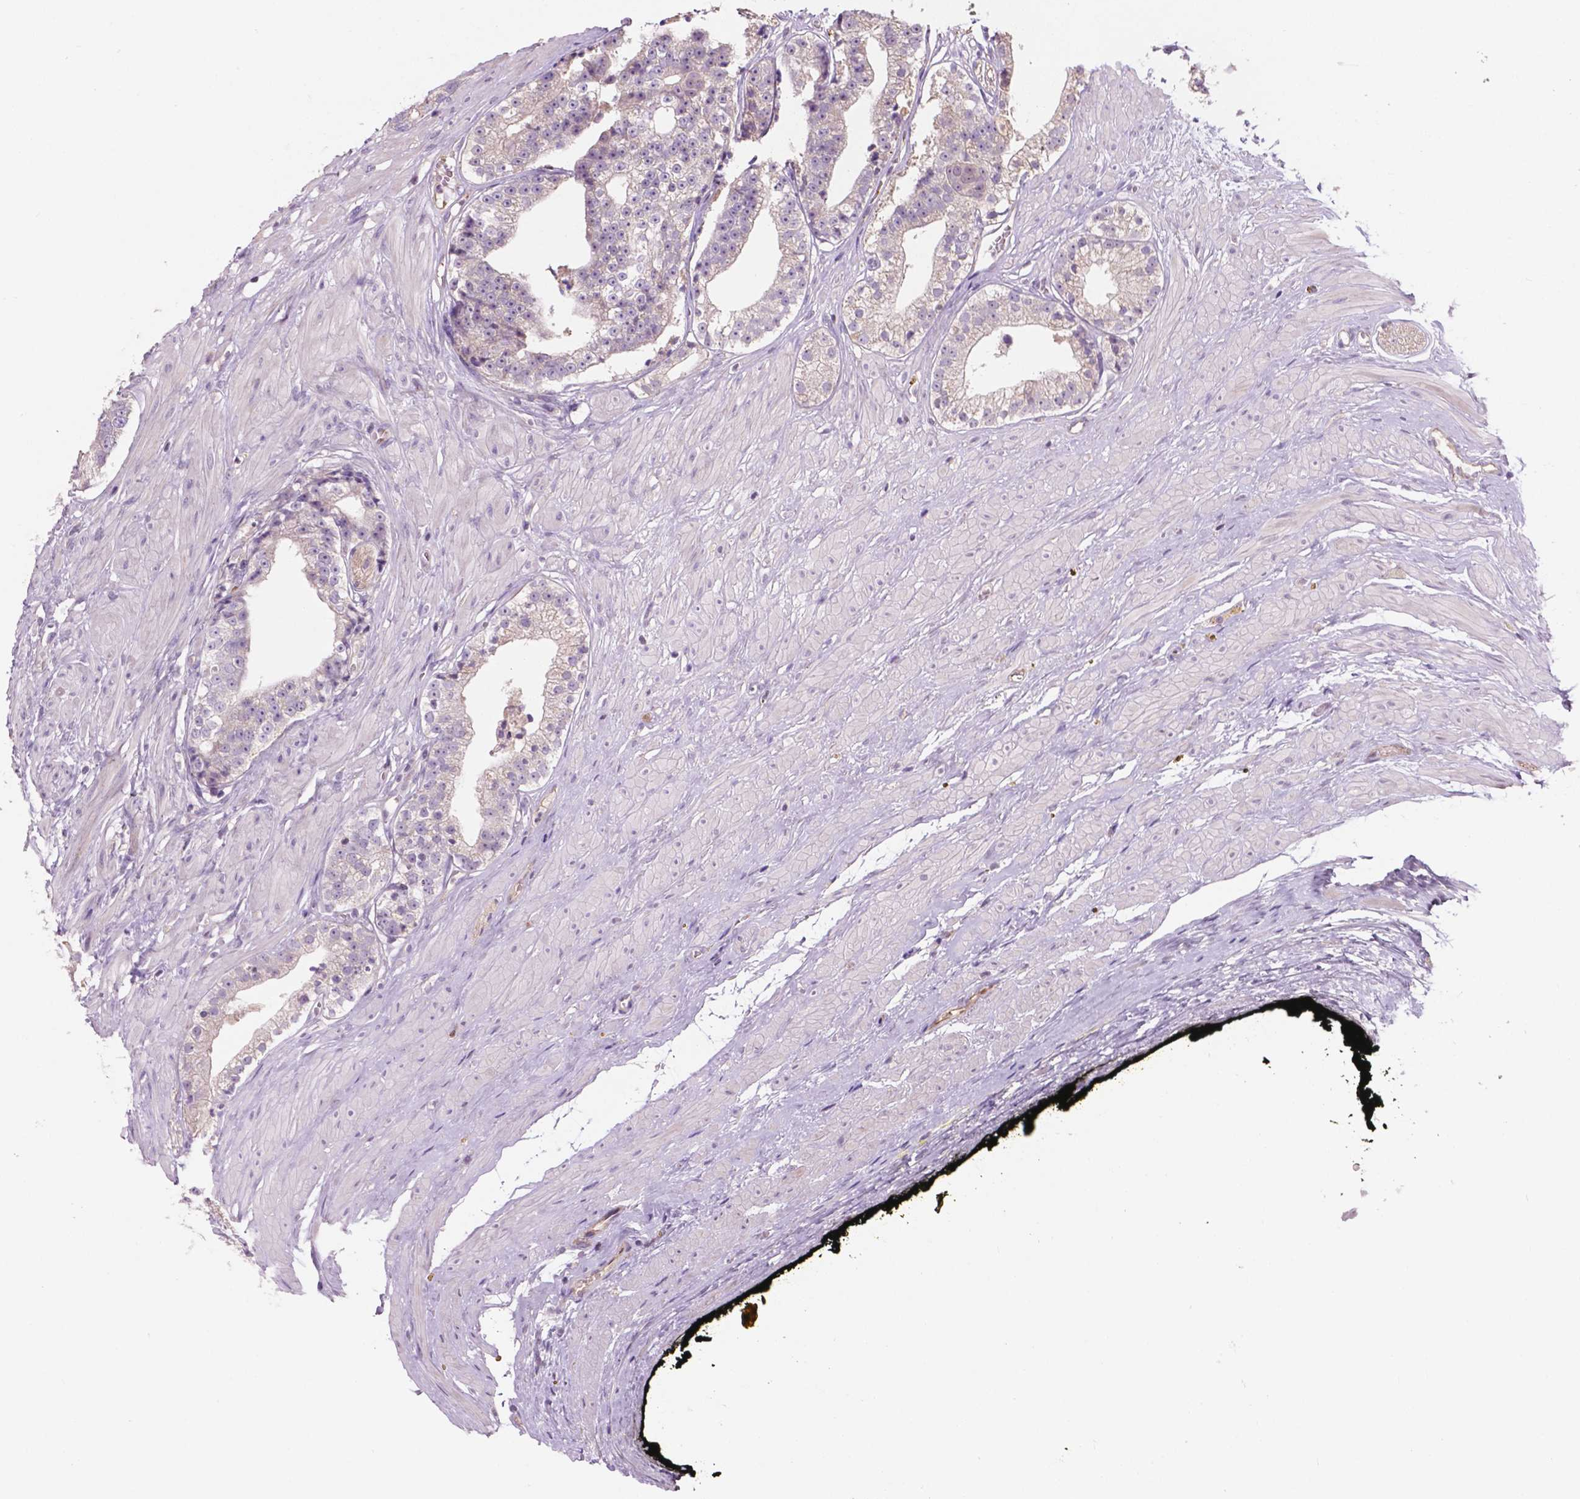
{"staining": {"intensity": "negative", "quantity": "none", "location": "none"}, "tissue": "prostate cancer", "cell_type": "Tumor cells", "image_type": "cancer", "snomed": [{"axis": "morphology", "description": "Adenocarcinoma, Low grade"}, {"axis": "topography", "description": "Prostate"}], "caption": "Prostate cancer (low-grade adenocarcinoma) was stained to show a protein in brown. There is no significant staining in tumor cells. The staining was performed using DAB to visualize the protein expression in brown, while the nuclei were stained in blue with hematoxylin (Magnification: 20x).", "gene": "ARL5C", "patient": {"sex": "male", "age": 60}}